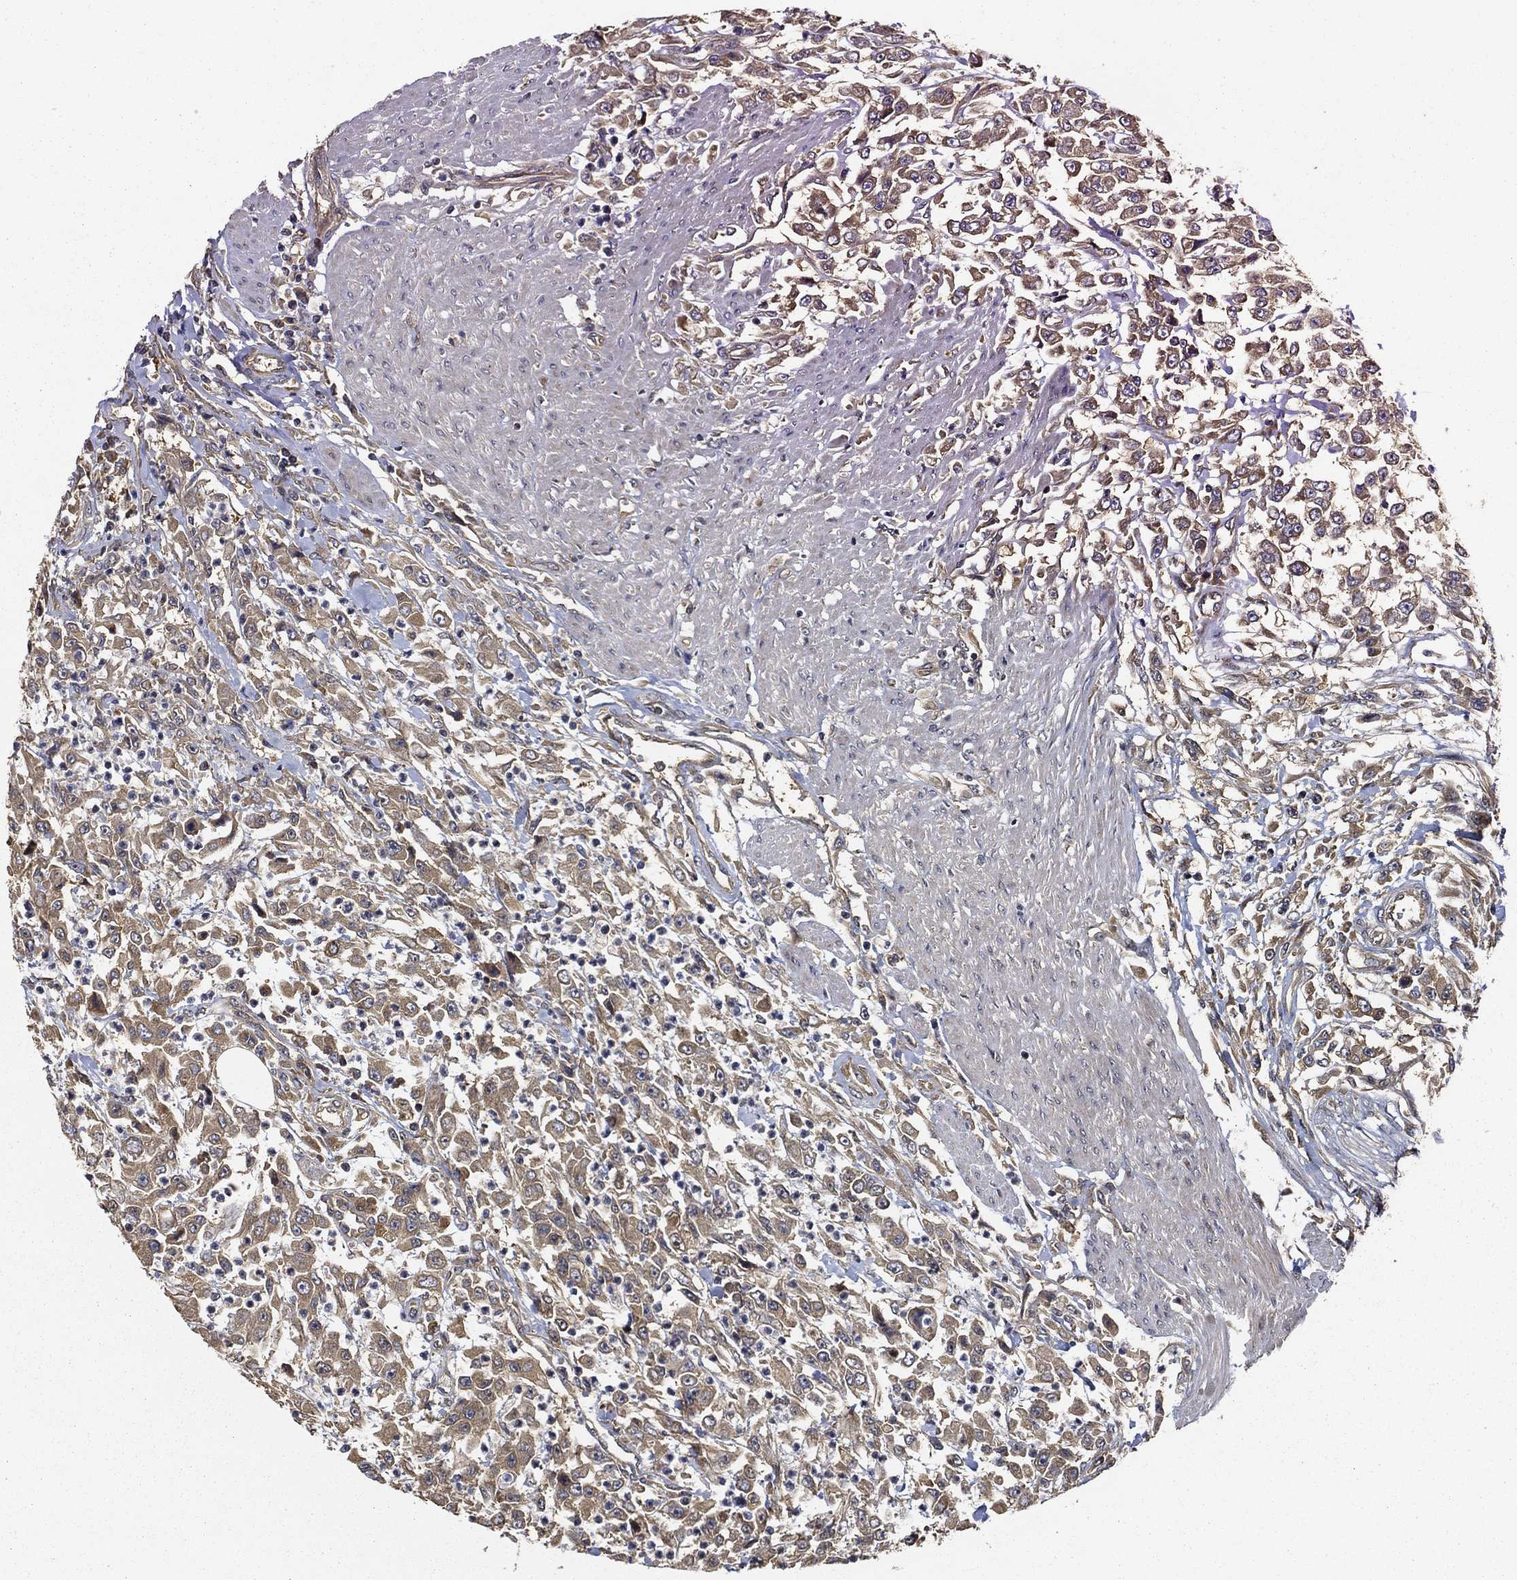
{"staining": {"intensity": "weak", "quantity": ">75%", "location": "cytoplasmic/membranous"}, "tissue": "urothelial cancer", "cell_type": "Tumor cells", "image_type": "cancer", "snomed": [{"axis": "morphology", "description": "Urothelial carcinoma, High grade"}, {"axis": "topography", "description": "Urinary bladder"}], "caption": "Protein expression analysis of human urothelial carcinoma (high-grade) reveals weak cytoplasmic/membranous staining in about >75% of tumor cells.", "gene": "BABAM2", "patient": {"sex": "male", "age": 46}}